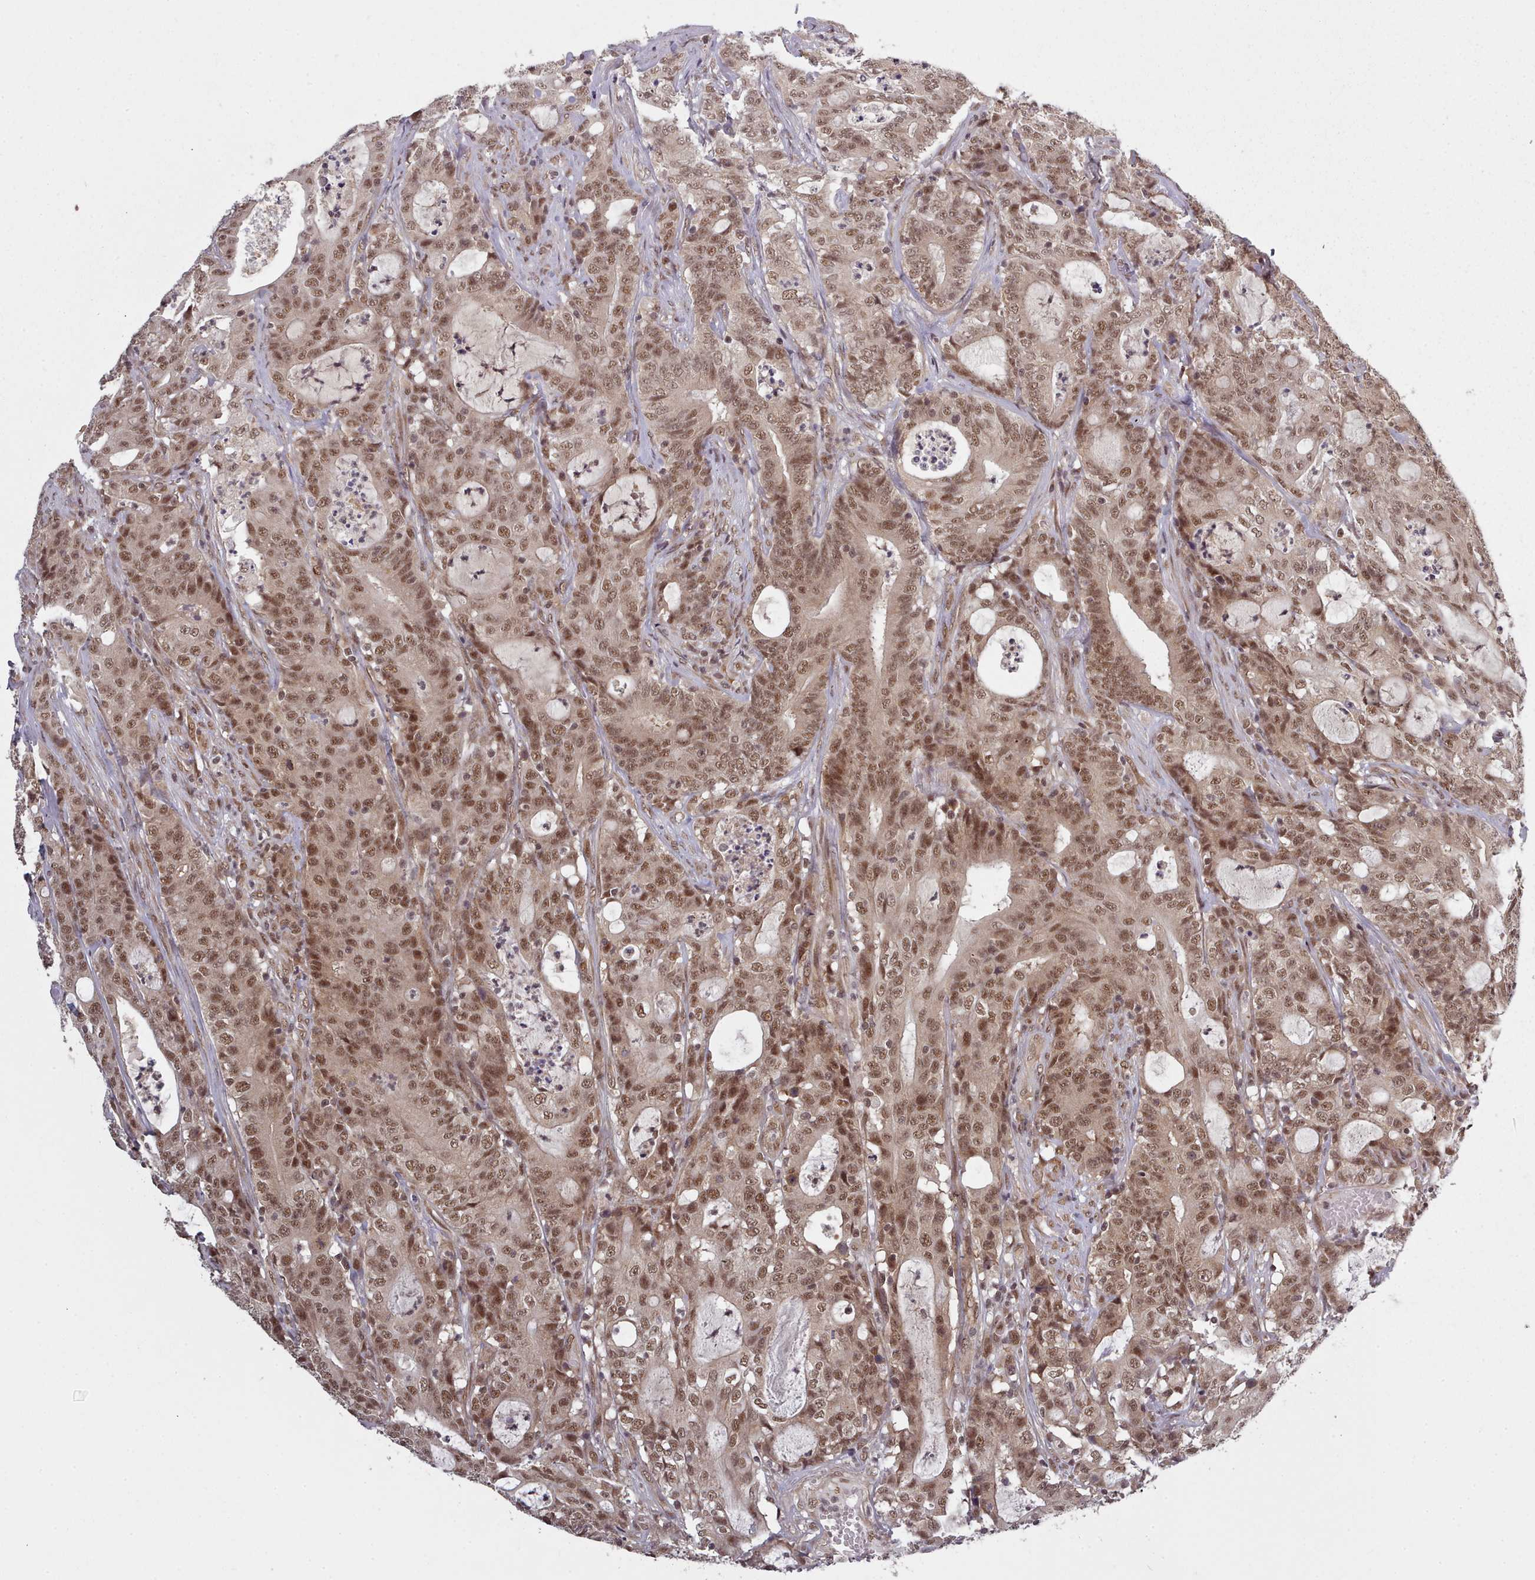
{"staining": {"intensity": "moderate", "quantity": ">75%", "location": "cytoplasmic/membranous,nuclear"}, "tissue": "colorectal cancer", "cell_type": "Tumor cells", "image_type": "cancer", "snomed": [{"axis": "morphology", "description": "Adenocarcinoma, NOS"}, {"axis": "topography", "description": "Colon"}], "caption": "Immunohistochemical staining of human colorectal cancer shows medium levels of moderate cytoplasmic/membranous and nuclear protein staining in approximately >75% of tumor cells. (DAB (3,3'-diaminobenzidine) IHC, brown staining for protein, blue staining for nuclei).", "gene": "DHX8", "patient": {"sex": "male", "age": 83}}